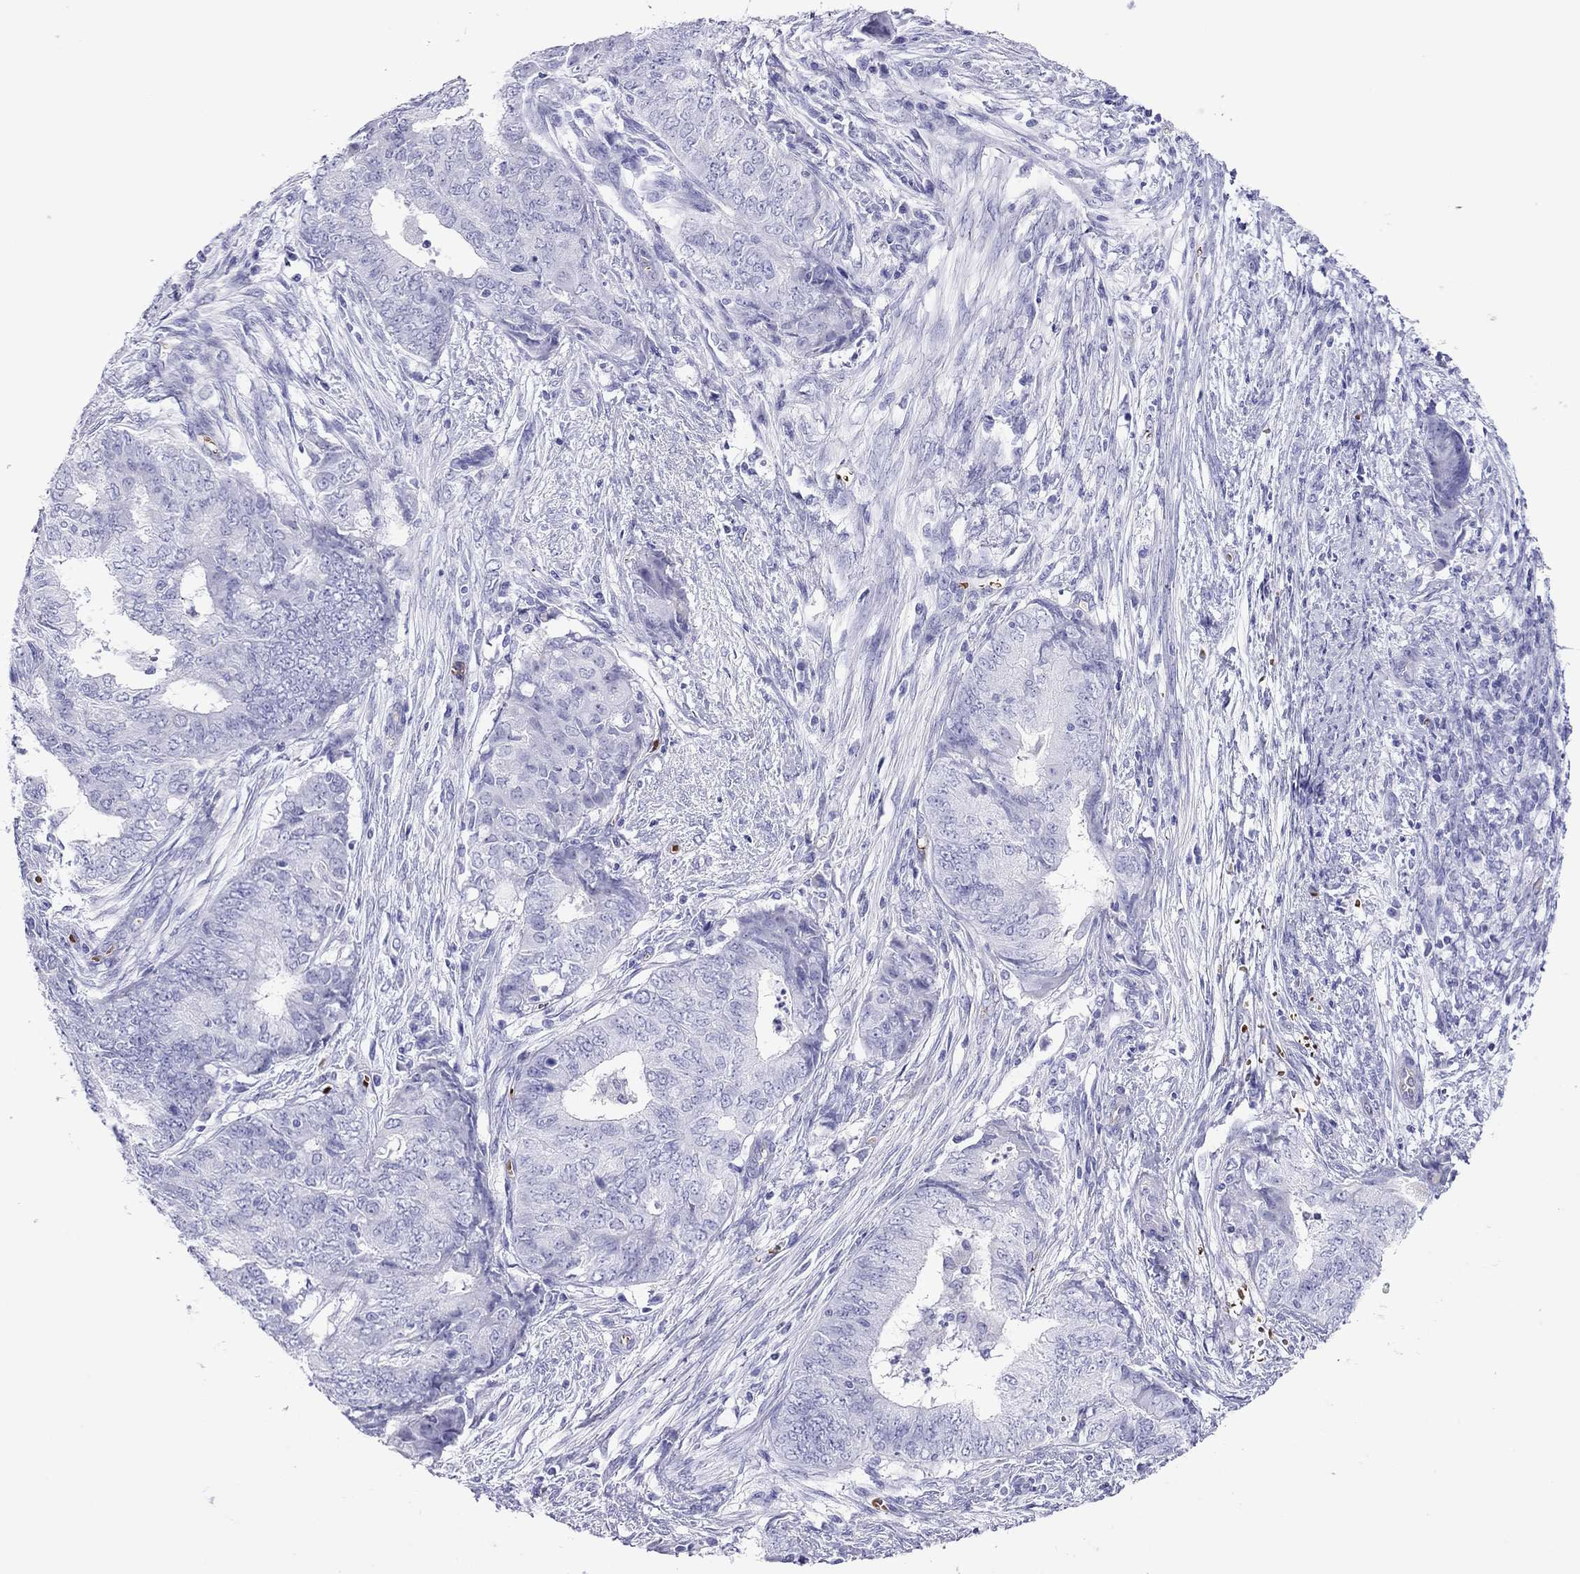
{"staining": {"intensity": "negative", "quantity": "none", "location": "none"}, "tissue": "endometrial cancer", "cell_type": "Tumor cells", "image_type": "cancer", "snomed": [{"axis": "morphology", "description": "Adenocarcinoma, NOS"}, {"axis": "topography", "description": "Endometrium"}], "caption": "Tumor cells show no significant protein positivity in endometrial cancer.", "gene": "PTPRN", "patient": {"sex": "female", "age": 62}}